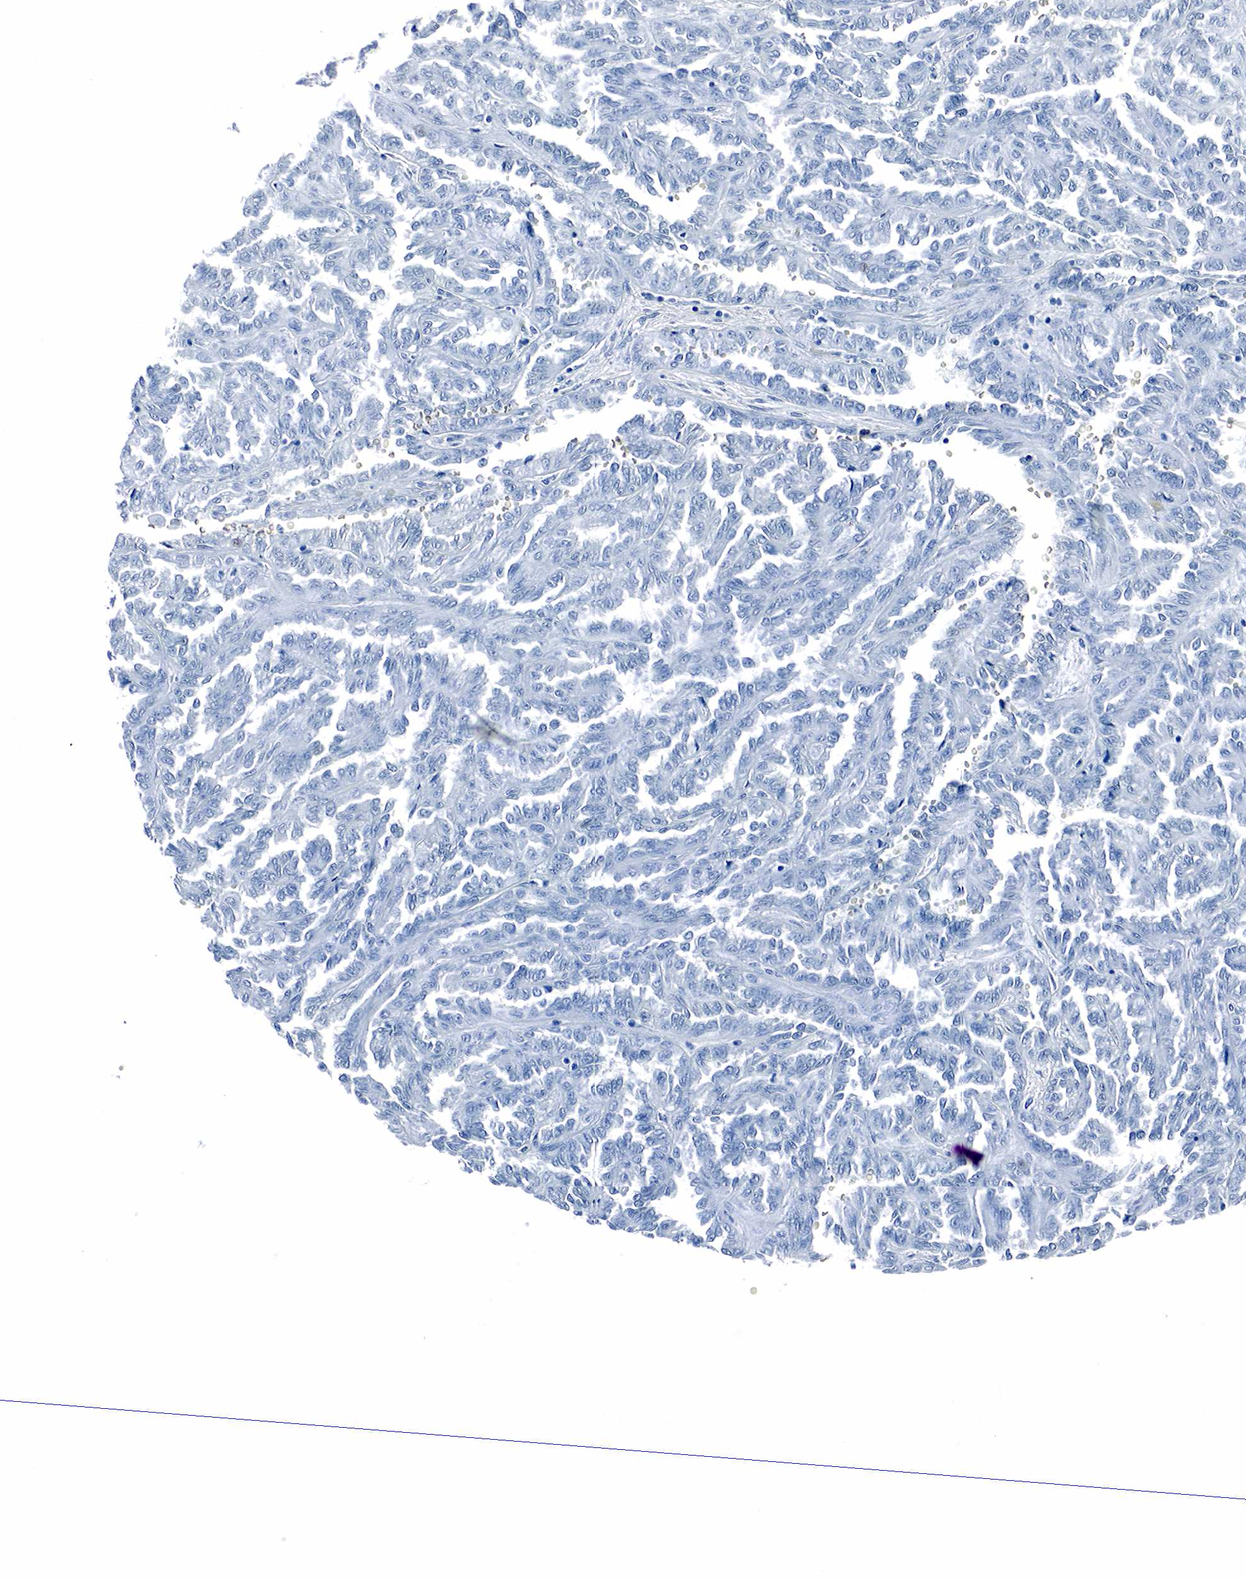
{"staining": {"intensity": "negative", "quantity": "none", "location": "none"}, "tissue": "renal cancer", "cell_type": "Tumor cells", "image_type": "cancer", "snomed": [{"axis": "morphology", "description": "Inflammation, NOS"}, {"axis": "morphology", "description": "Adenocarcinoma, NOS"}, {"axis": "topography", "description": "Kidney"}], "caption": "Protein analysis of adenocarcinoma (renal) demonstrates no significant expression in tumor cells.", "gene": "GAST", "patient": {"sex": "male", "age": 68}}